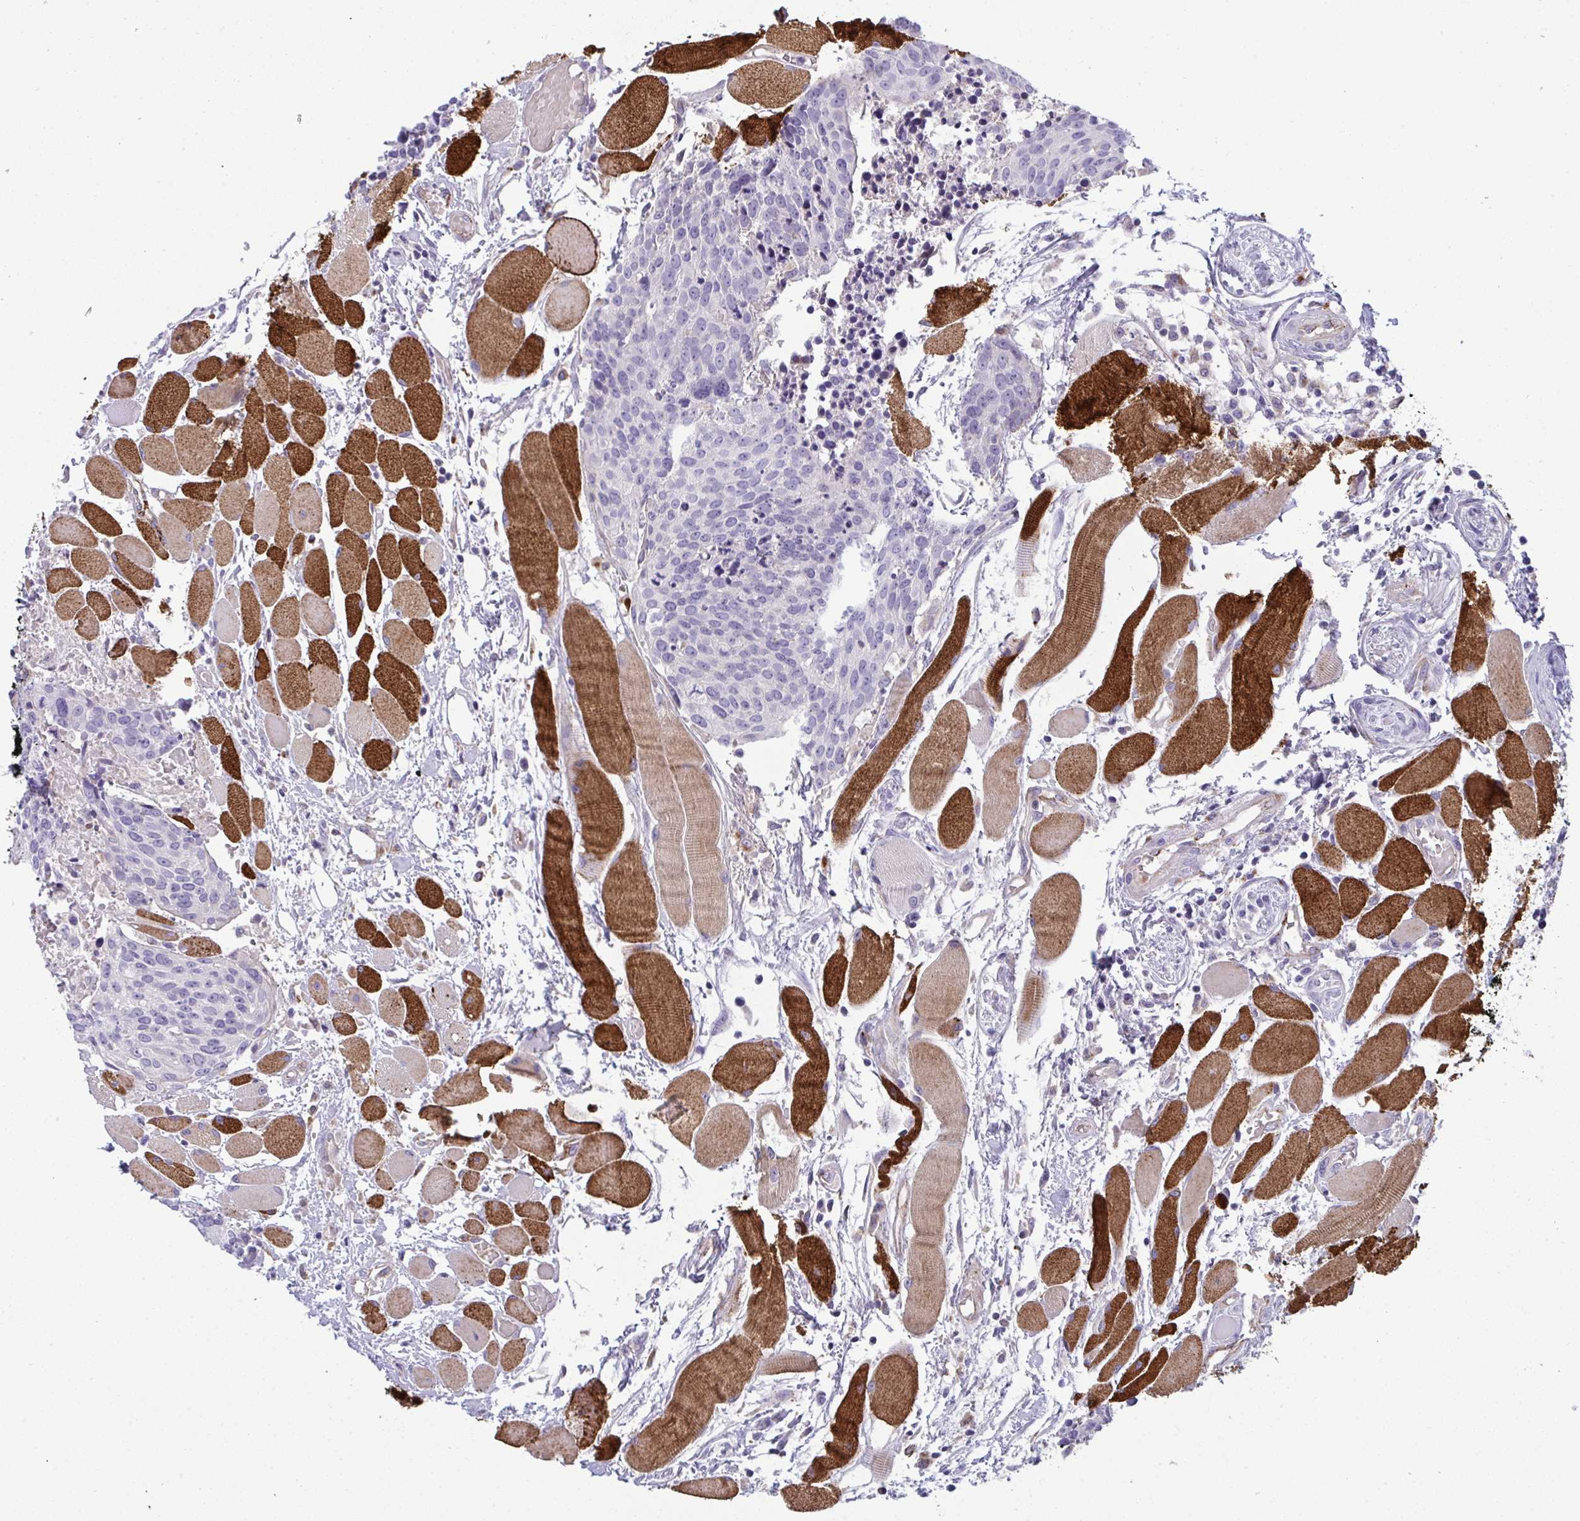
{"staining": {"intensity": "negative", "quantity": "none", "location": "none"}, "tissue": "head and neck cancer", "cell_type": "Tumor cells", "image_type": "cancer", "snomed": [{"axis": "morphology", "description": "Squamous cell carcinoma, NOS"}, {"axis": "topography", "description": "Oral tissue"}, {"axis": "topography", "description": "Head-Neck"}], "caption": "Image shows no significant protein expression in tumor cells of head and neck cancer (squamous cell carcinoma). The staining was performed using DAB to visualize the protein expression in brown, while the nuclei were stained in blue with hematoxylin (Magnification: 20x).", "gene": "TOR1AIP2", "patient": {"sex": "male", "age": 64}}